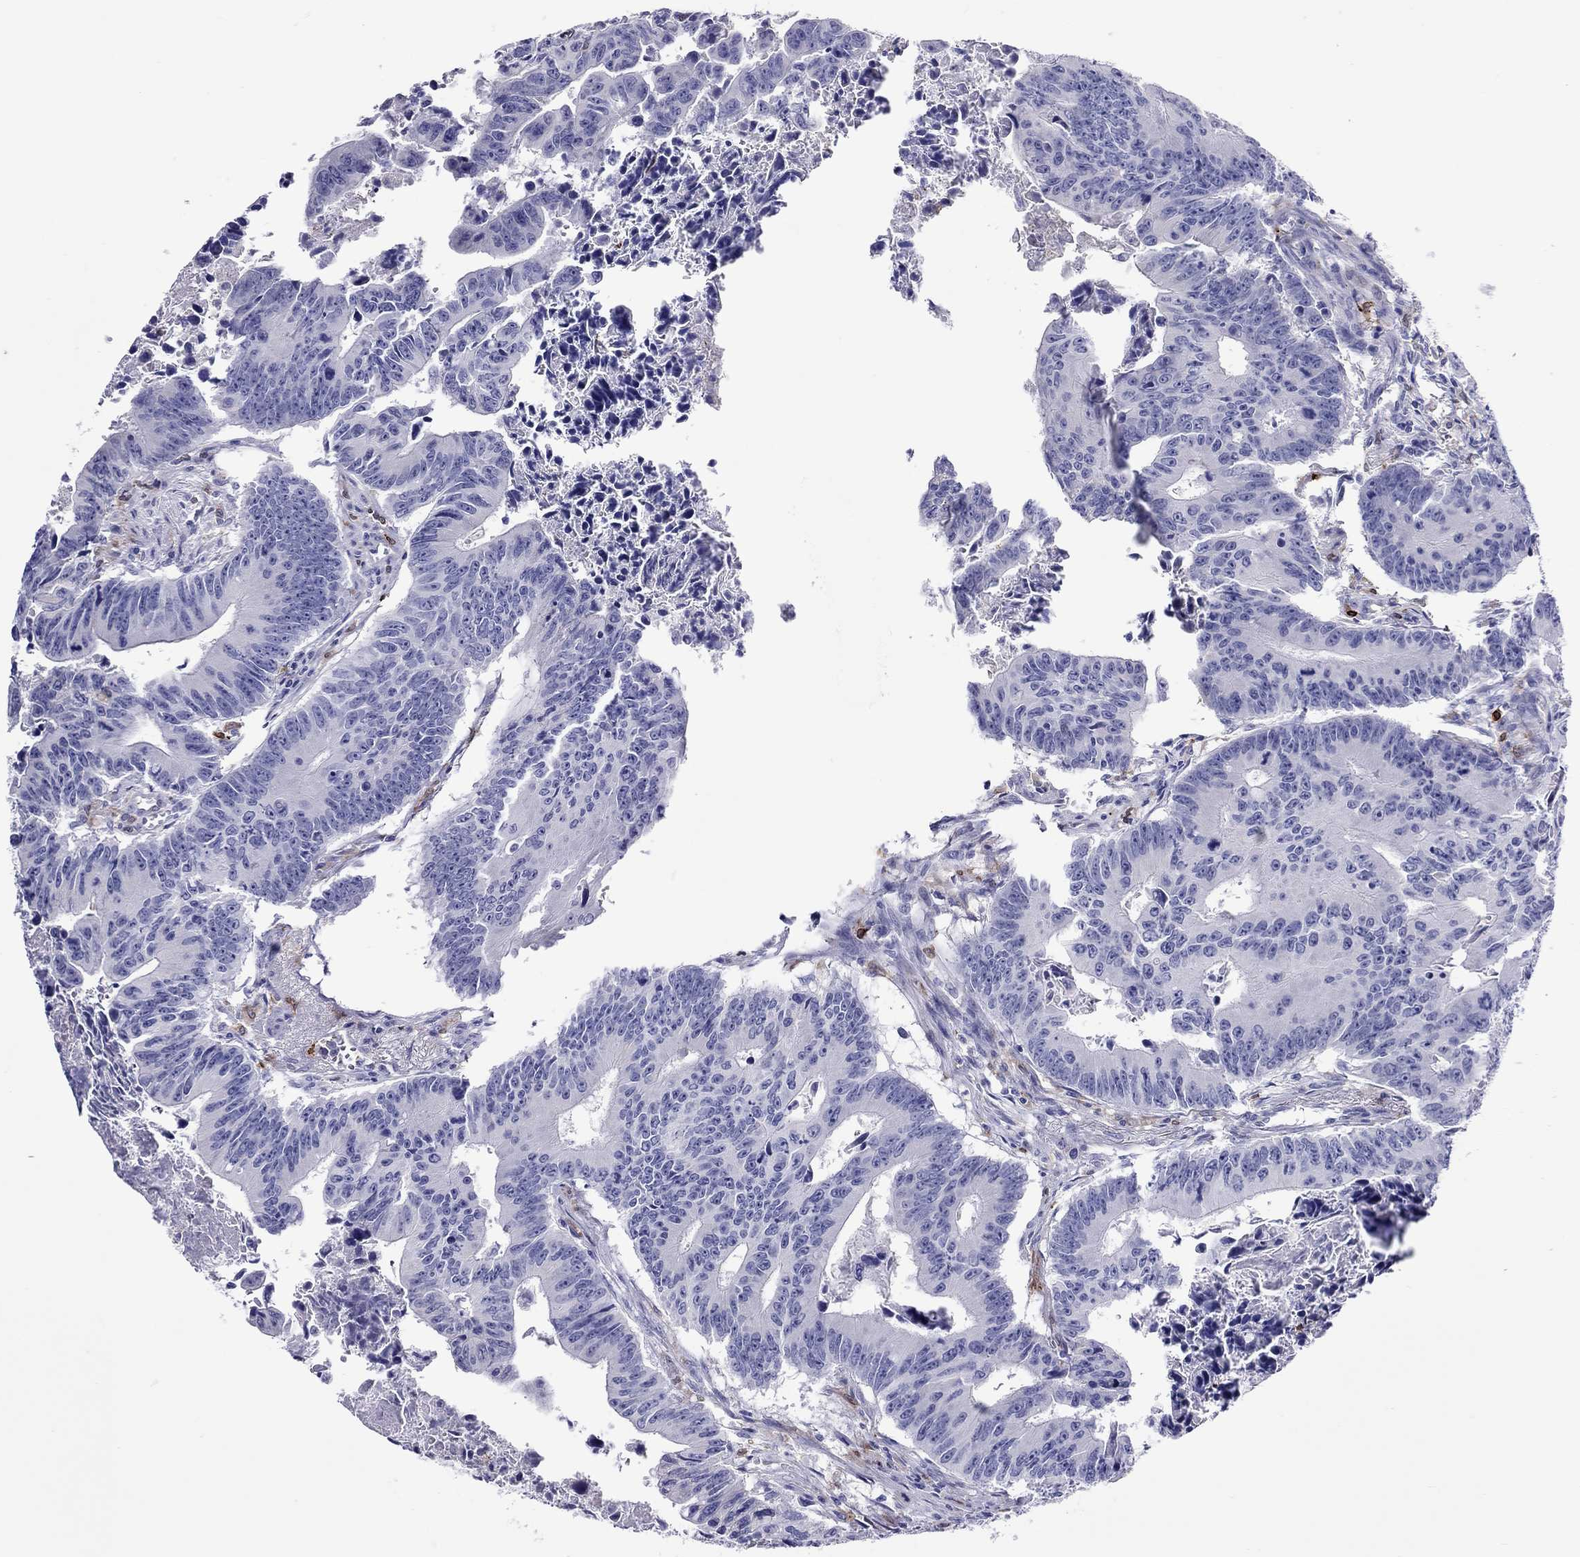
{"staining": {"intensity": "negative", "quantity": "none", "location": "none"}, "tissue": "colorectal cancer", "cell_type": "Tumor cells", "image_type": "cancer", "snomed": [{"axis": "morphology", "description": "Adenocarcinoma, NOS"}, {"axis": "topography", "description": "Colon"}], "caption": "IHC image of human colorectal adenocarcinoma stained for a protein (brown), which shows no positivity in tumor cells. (DAB (3,3'-diaminobenzidine) IHC with hematoxylin counter stain).", "gene": "ADORA2A", "patient": {"sex": "female", "age": 87}}